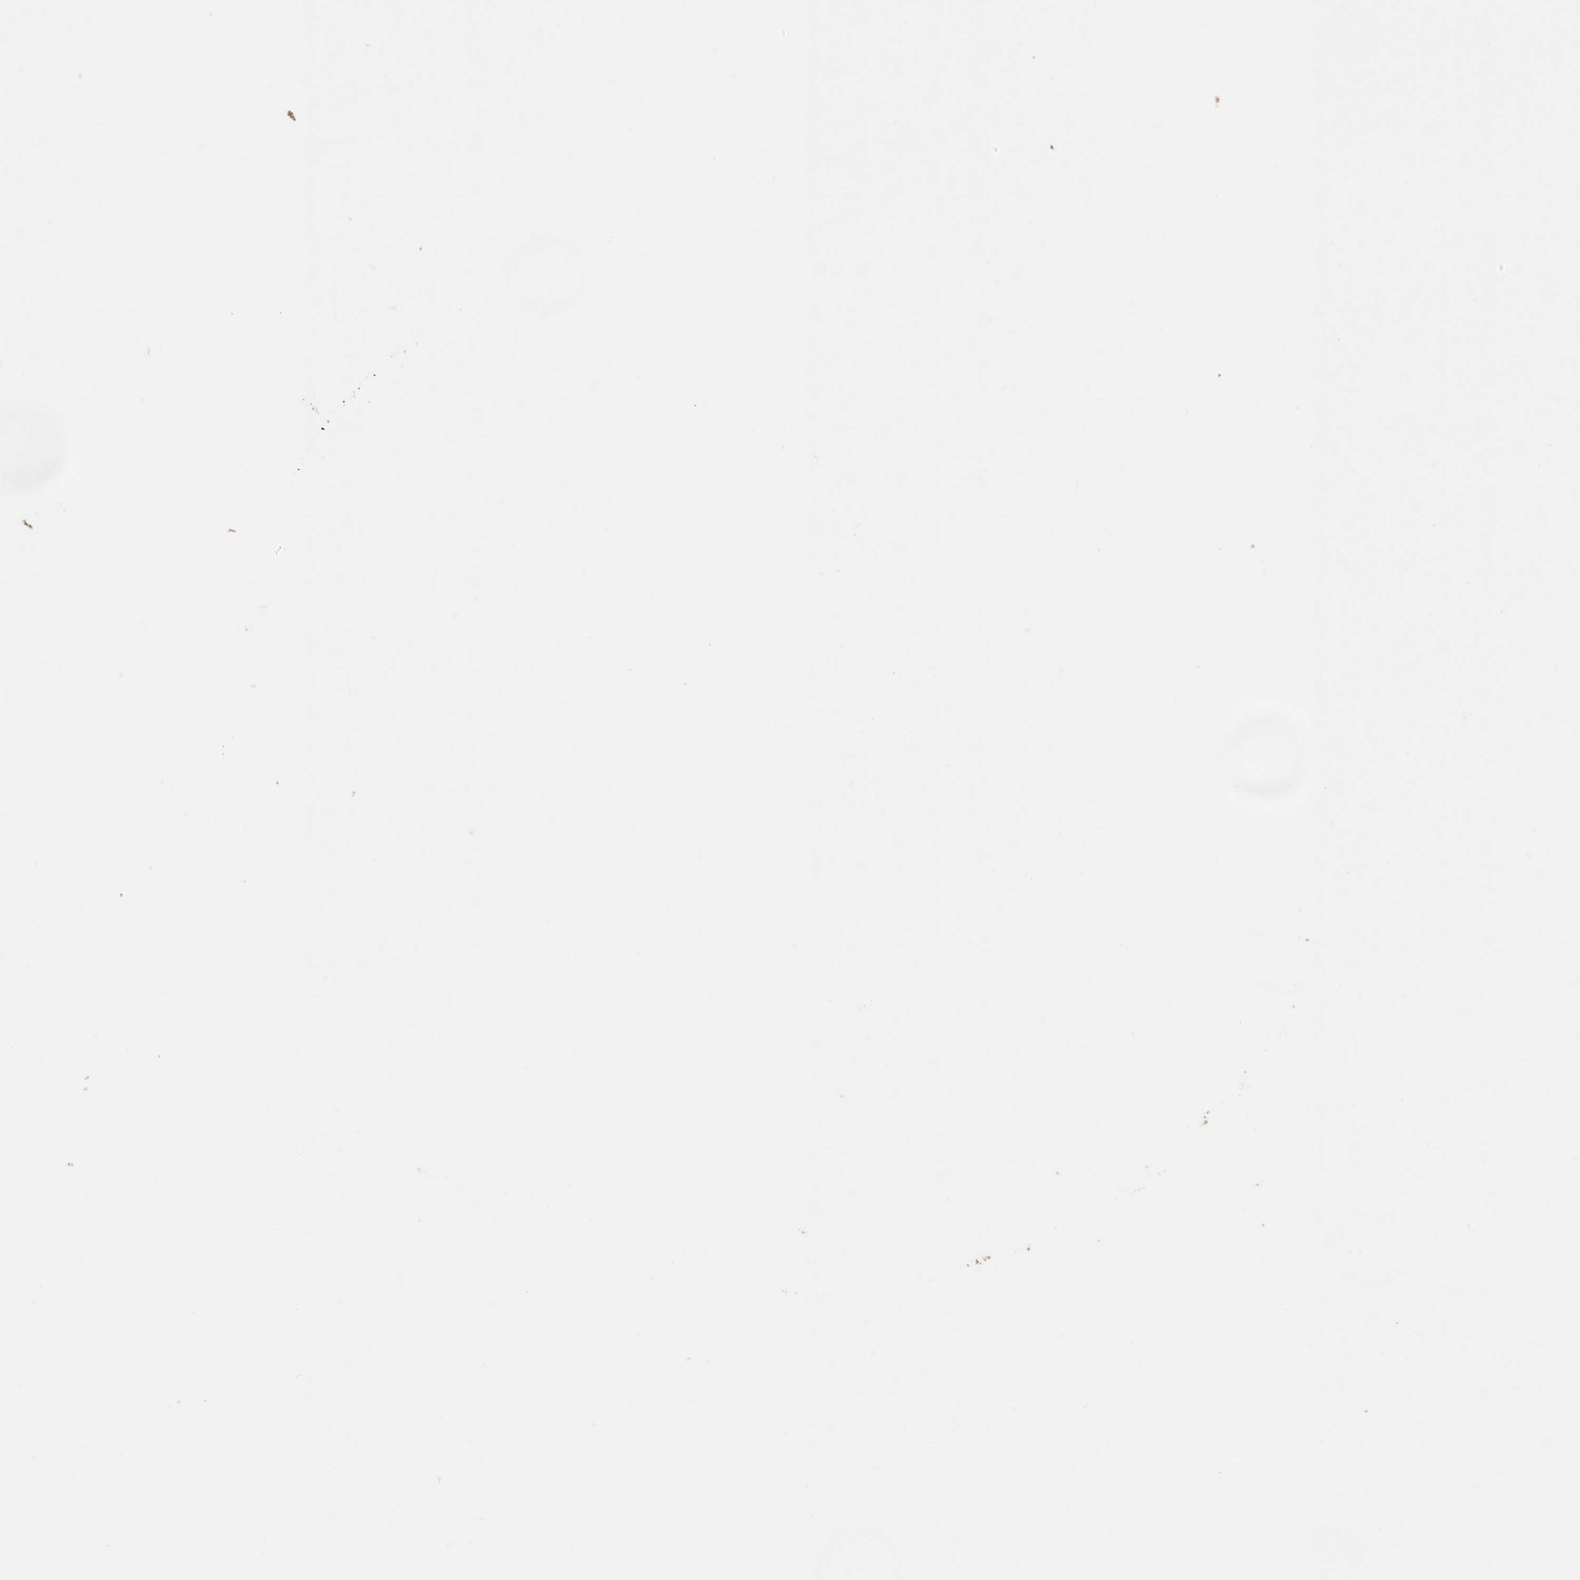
{"staining": {"intensity": "moderate", "quantity": ">75%", "location": "cytoplasmic/membranous,nuclear"}, "tissue": "endometrial cancer", "cell_type": "Tumor cells", "image_type": "cancer", "snomed": [{"axis": "morphology", "description": "Adenocarcinoma, NOS"}, {"axis": "topography", "description": "Endometrium"}], "caption": "Approximately >75% of tumor cells in endometrial cancer show moderate cytoplasmic/membranous and nuclear protein positivity as visualized by brown immunohistochemical staining.", "gene": "NPAS2", "patient": {"sex": "female", "age": 51}}